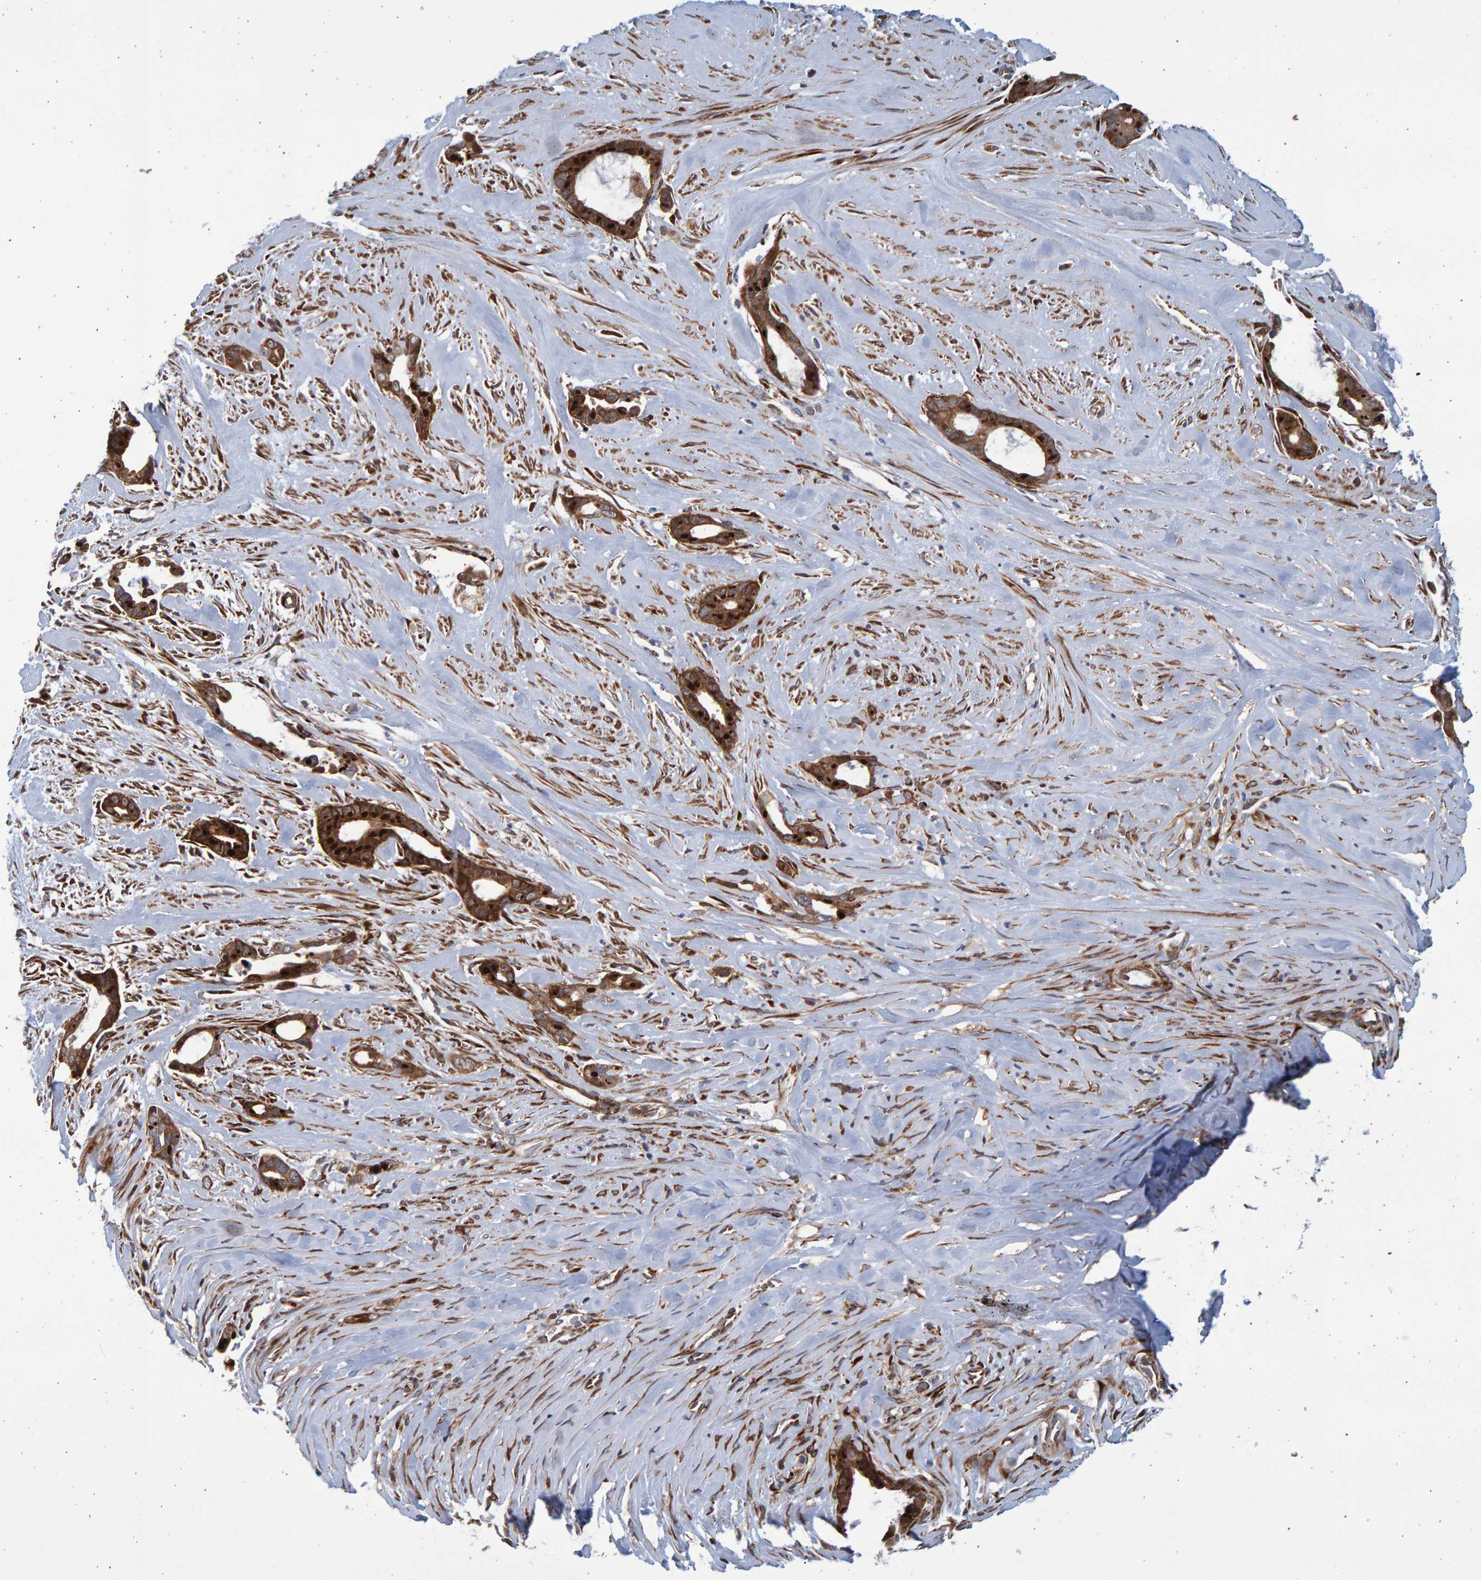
{"staining": {"intensity": "strong", "quantity": ">75%", "location": "cytoplasmic/membranous"}, "tissue": "liver cancer", "cell_type": "Tumor cells", "image_type": "cancer", "snomed": [{"axis": "morphology", "description": "Cholangiocarcinoma"}, {"axis": "topography", "description": "Liver"}], "caption": "Immunohistochemical staining of liver cancer (cholangiocarcinoma) exhibits high levels of strong cytoplasmic/membranous positivity in about >75% of tumor cells.", "gene": "LRBA", "patient": {"sex": "female", "age": 55}}